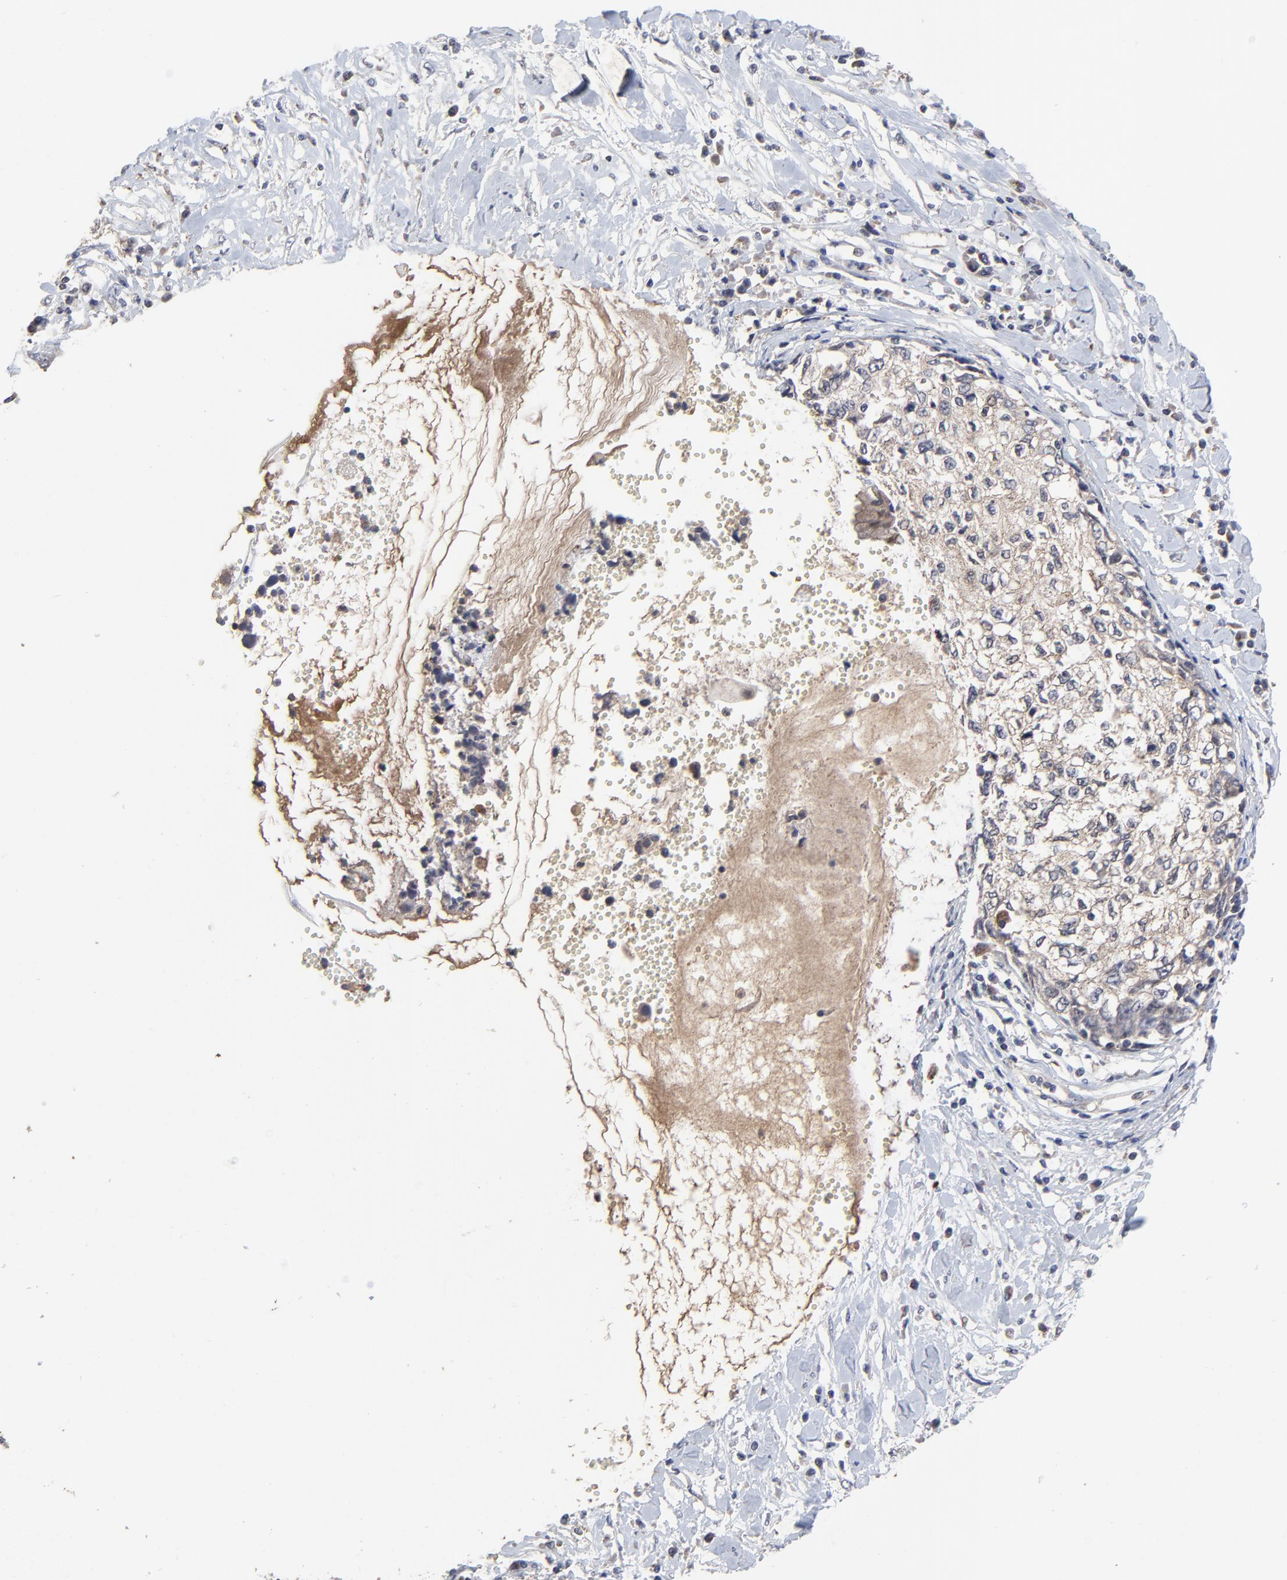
{"staining": {"intensity": "weak", "quantity": ">75%", "location": "cytoplasmic/membranous"}, "tissue": "cervical cancer", "cell_type": "Tumor cells", "image_type": "cancer", "snomed": [{"axis": "morphology", "description": "Normal tissue, NOS"}, {"axis": "morphology", "description": "Squamous cell carcinoma, NOS"}, {"axis": "topography", "description": "Cervix"}], "caption": "About >75% of tumor cells in cervical cancer exhibit weak cytoplasmic/membranous protein expression as visualized by brown immunohistochemical staining.", "gene": "LGALS3", "patient": {"sex": "female", "age": 45}}